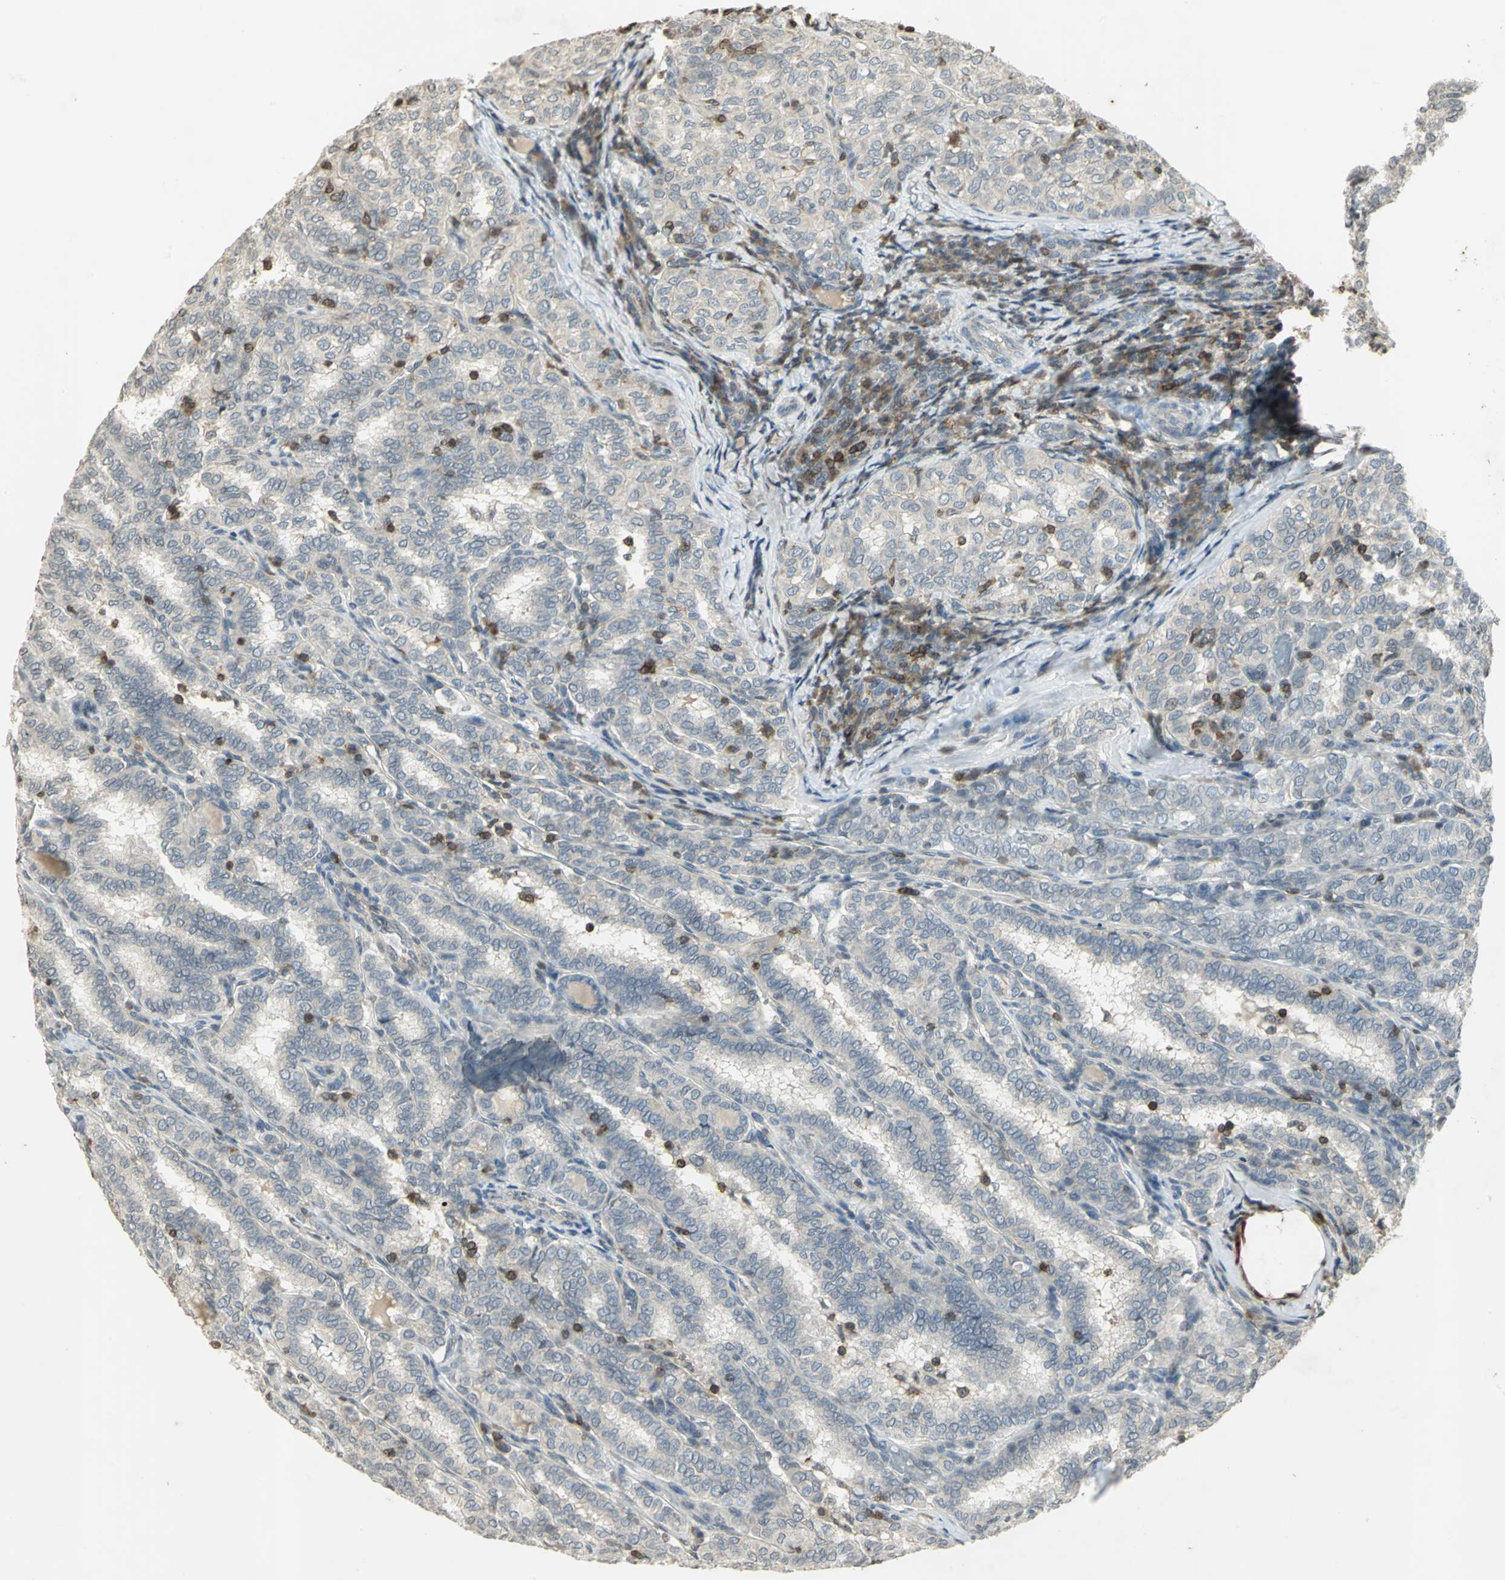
{"staining": {"intensity": "negative", "quantity": "none", "location": "none"}, "tissue": "thyroid cancer", "cell_type": "Tumor cells", "image_type": "cancer", "snomed": [{"axis": "morphology", "description": "Papillary adenocarcinoma, NOS"}, {"axis": "topography", "description": "Thyroid gland"}], "caption": "DAB immunohistochemical staining of human thyroid papillary adenocarcinoma reveals no significant positivity in tumor cells.", "gene": "IL16", "patient": {"sex": "female", "age": 30}}